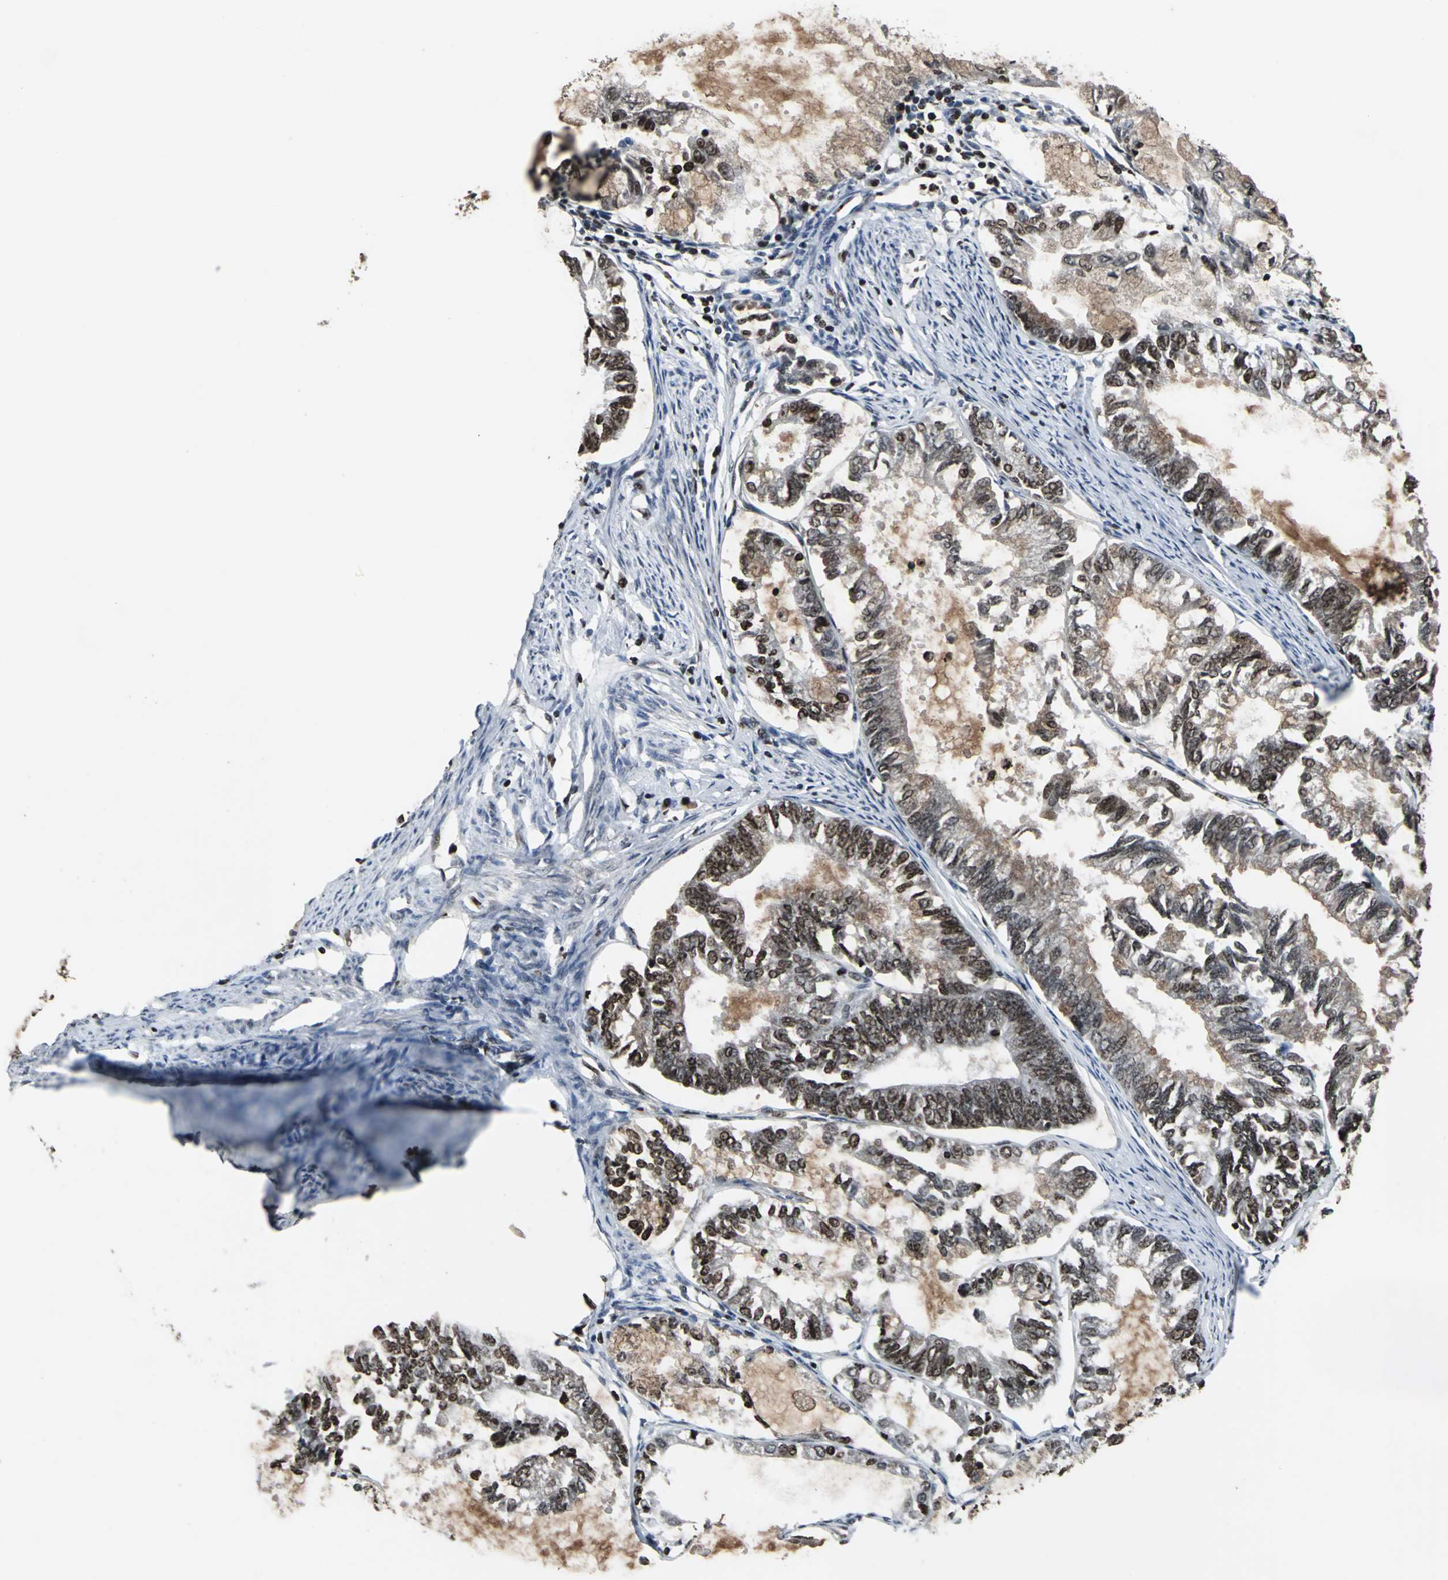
{"staining": {"intensity": "strong", "quantity": ">75%", "location": "cytoplasmic/membranous,nuclear"}, "tissue": "endometrial cancer", "cell_type": "Tumor cells", "image_type": "cancer", "snomed": [{"axis": "morphology", "description": "Adenocarcinoma, NOS"}, {"axis": "topography", "description": "Endometrium"}], "caption": "Strong cytoplasmic/membranous and nuclear expression for a protein is seen in approximately >75% of tumor cells of endometrial adenocarcinoma using immunohistochemistry (IHC).", "gene": "AHR", "patient": {"sex": "female", "age": 86}}